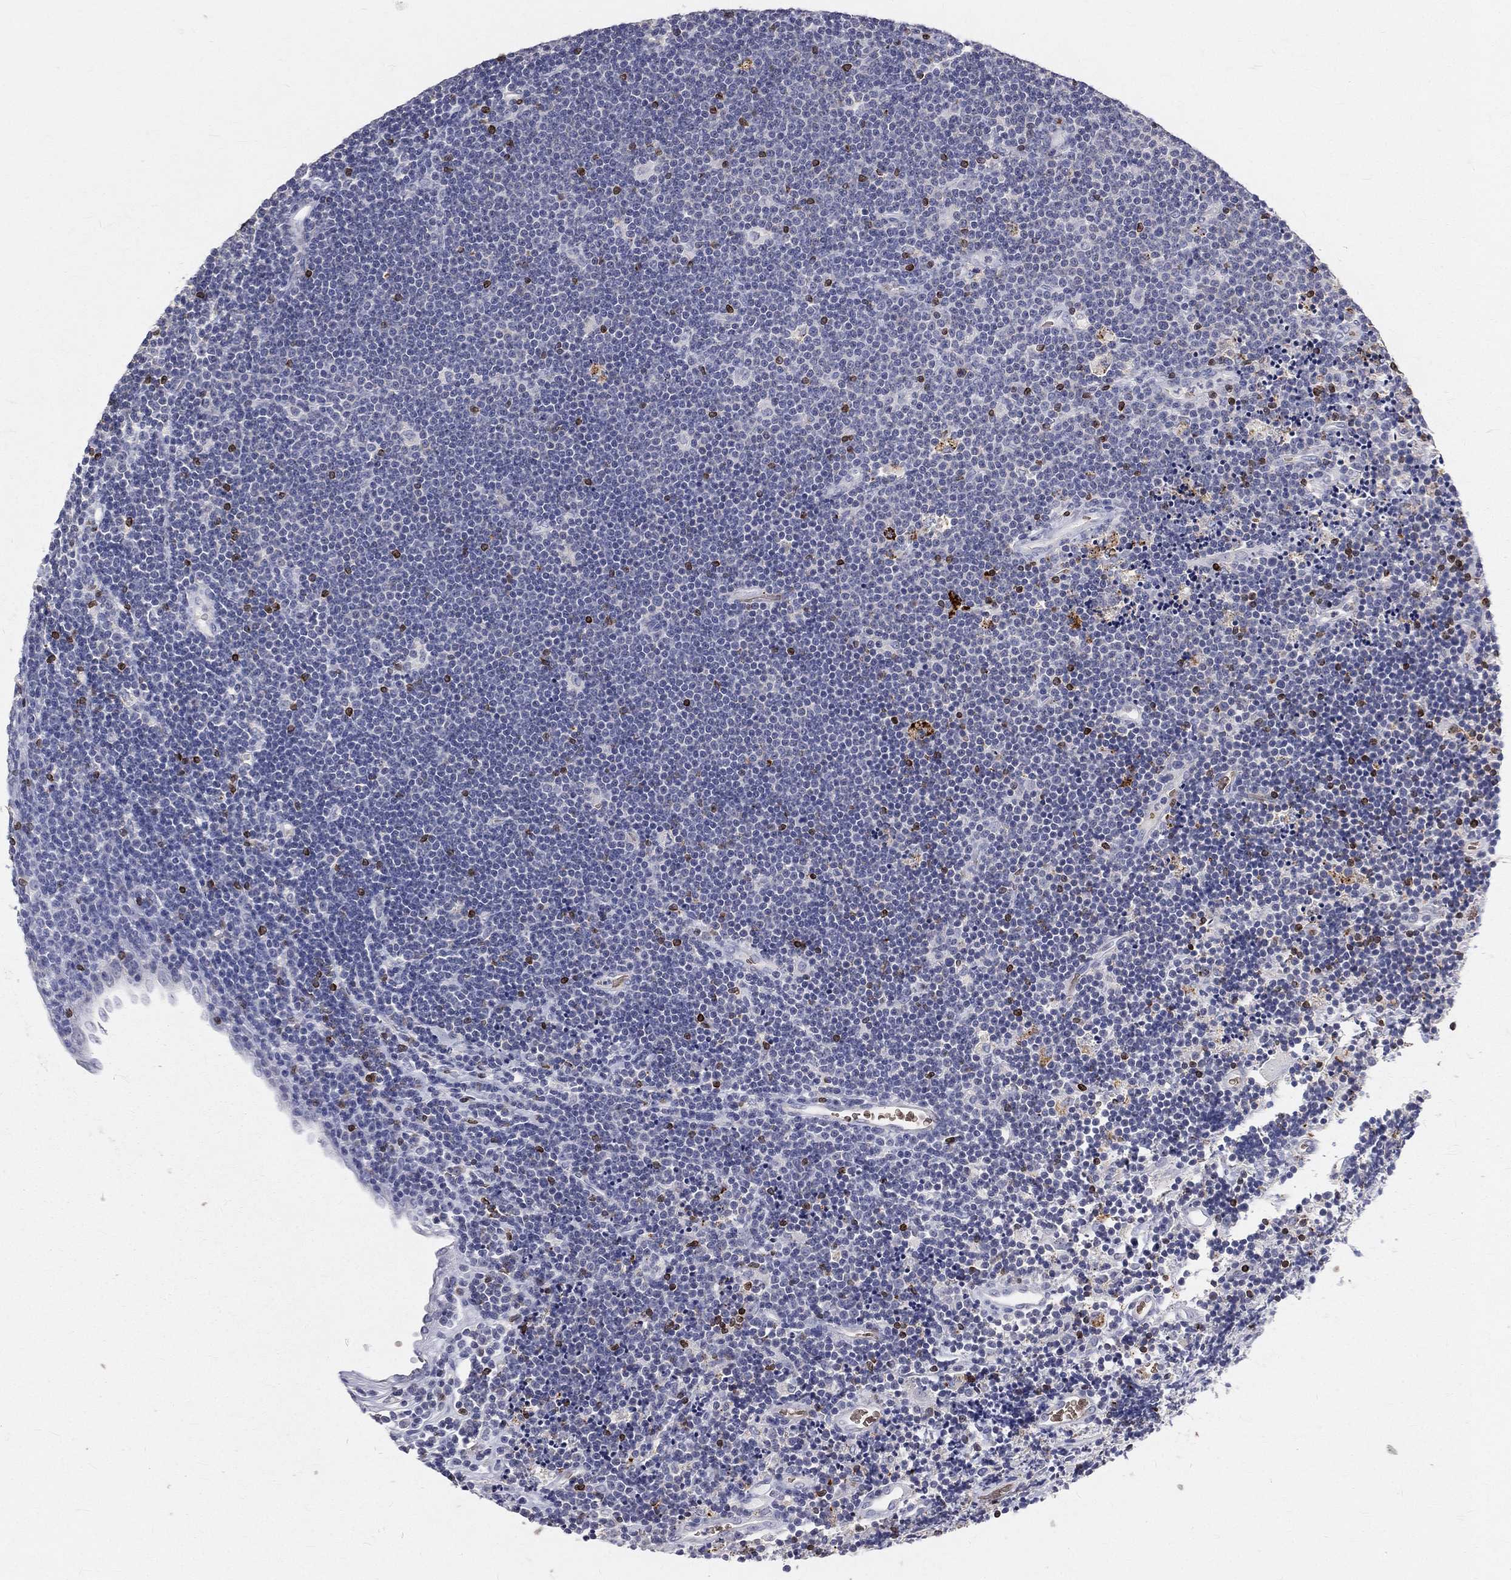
{"staining": {"intensity": "negative", "quantity": "none", "location": "none"}, "tissue": "lymphoma", "cell_type": "Tumor cells", "image_type": "cancer", "snomed": [{"axis": "morphology", "description": "Malignant lymphoma, non-Hodgkin's type, Low grade"}, {"axis": "topography", "description": "Brain"}], "caption": "Immunohistochemical staining of human lymphoma demonstrates no significant staining in tumor cells.", "gene": "CTSW", "patient": {"sex": "female", "age": 66}}